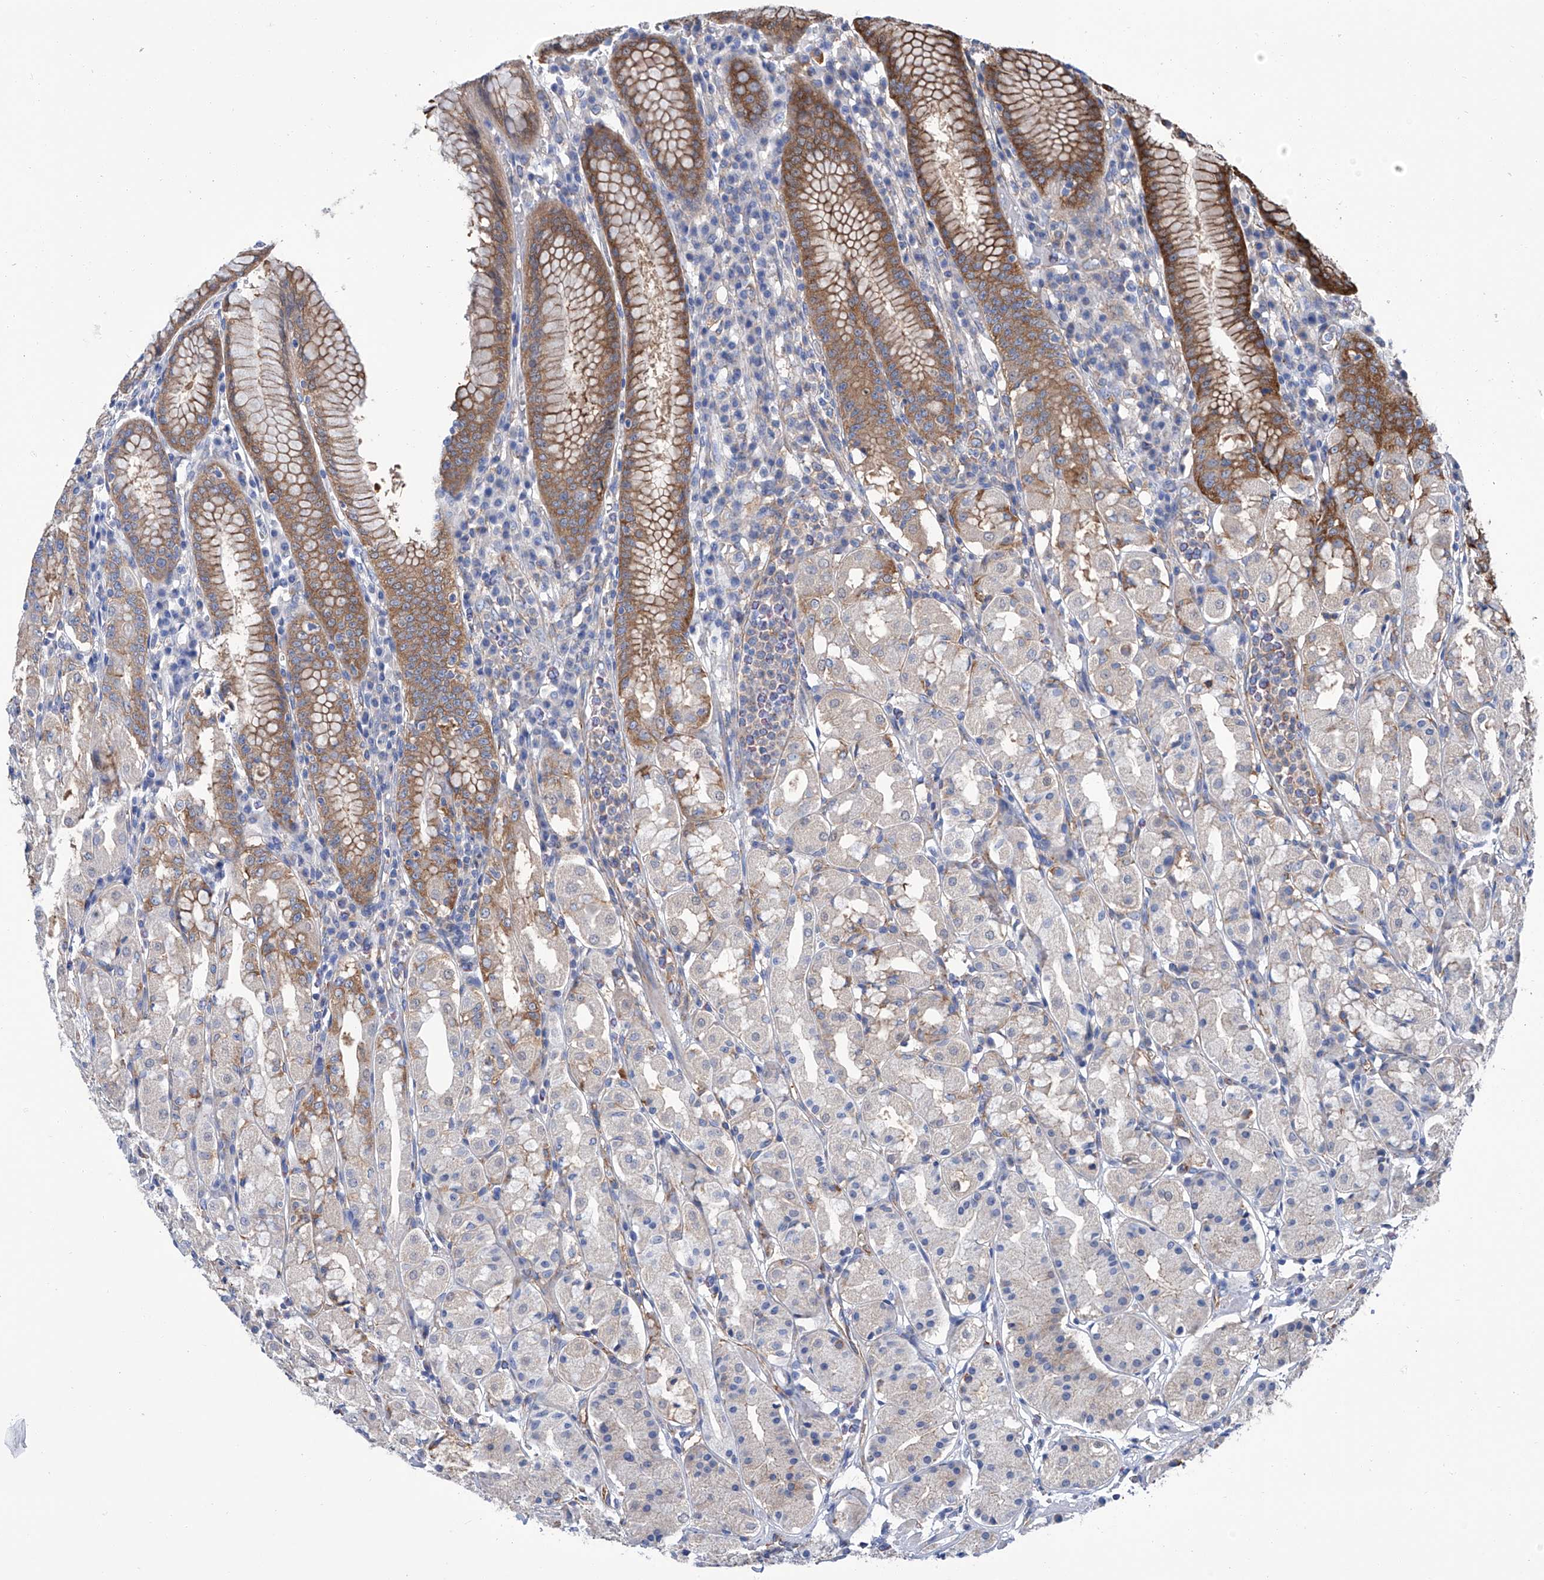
{"staining": {"intensity": "moderate", "quantity": "25%-75%", "location": "cytoplasmic/membranous"}, "tissue": "stomach", "cell_type": "Glandular cells", "image_type": "normal", "snomed": [{"axis": "morphology", "description": "Normal tissue, NOS"}, {"axis": "topography", "description": "Stomach"}, {"axis": "topography", "description": "Stomach, lower"}], "caption": "This is an image of immunohistochemistry staining of unremarkable stomach, which shows moderate staining in the cytoplasmic/membranous of glandular cells.", "gene": "GPT", "patient": {"sex": "female", "age": 56}}